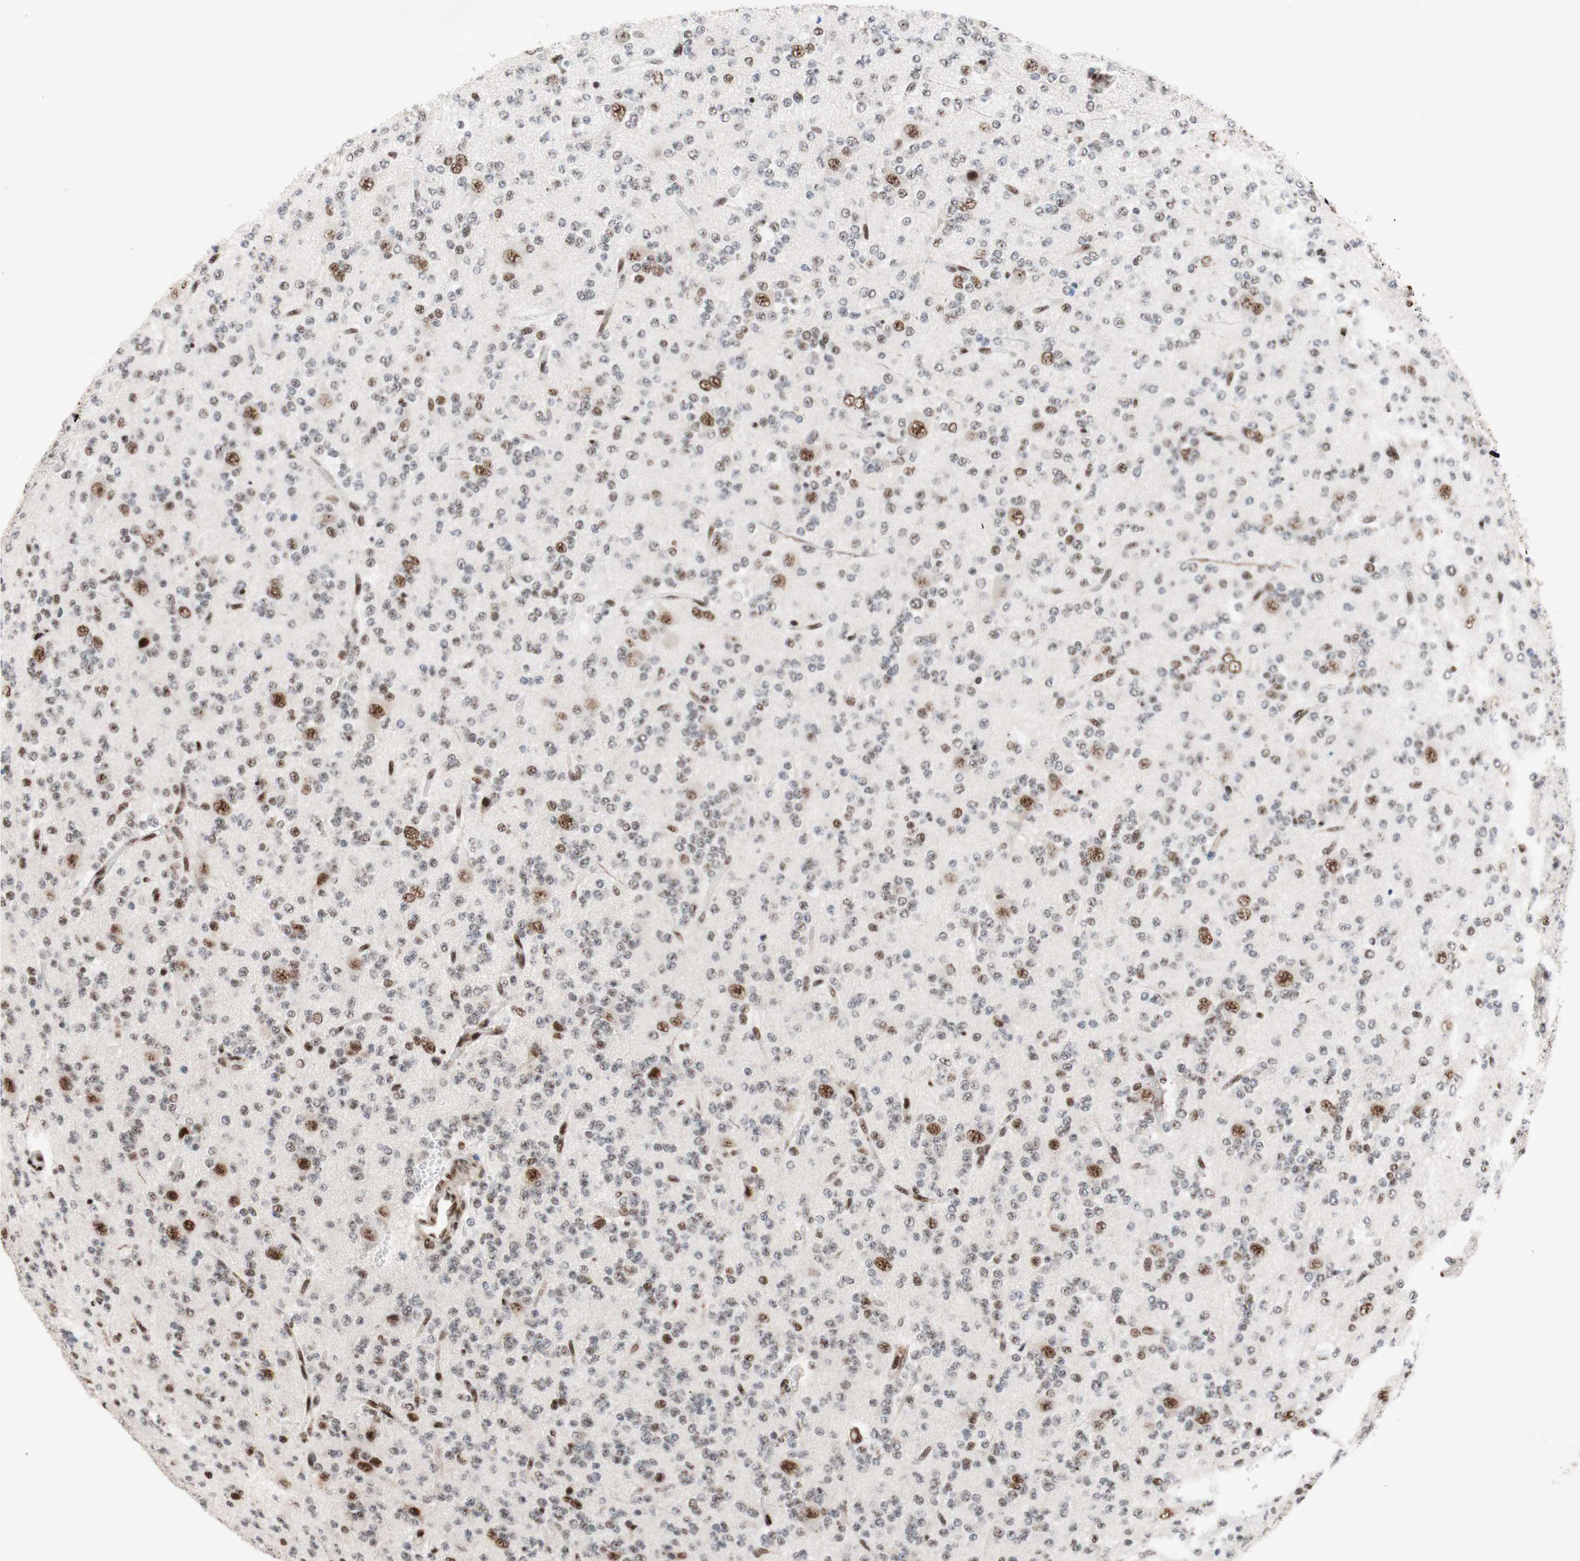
{"staining": {"intensity": "moderate", "quantity": "25%-75%", "location": "nuclear"}, "tissue": "glioma", "cell_type": "Tumor cells", "image_type": "cancer", "snomed": [{"axis": "morphology", "description": "Glioma, malignant, Low grade"}, {"axis": "topography", "description": "Brain"}], "caption": "Immunohistochemistry (IHC) (DAB) staining of glioma demonstrates moderate nuclear protein positivity in about 25%-75% of tumor cells. (brown staining indicates protein expression, while blue staining denotes nuclei).", "gene": "TLE1", "patient": {"sex": "male", "age": 38}}